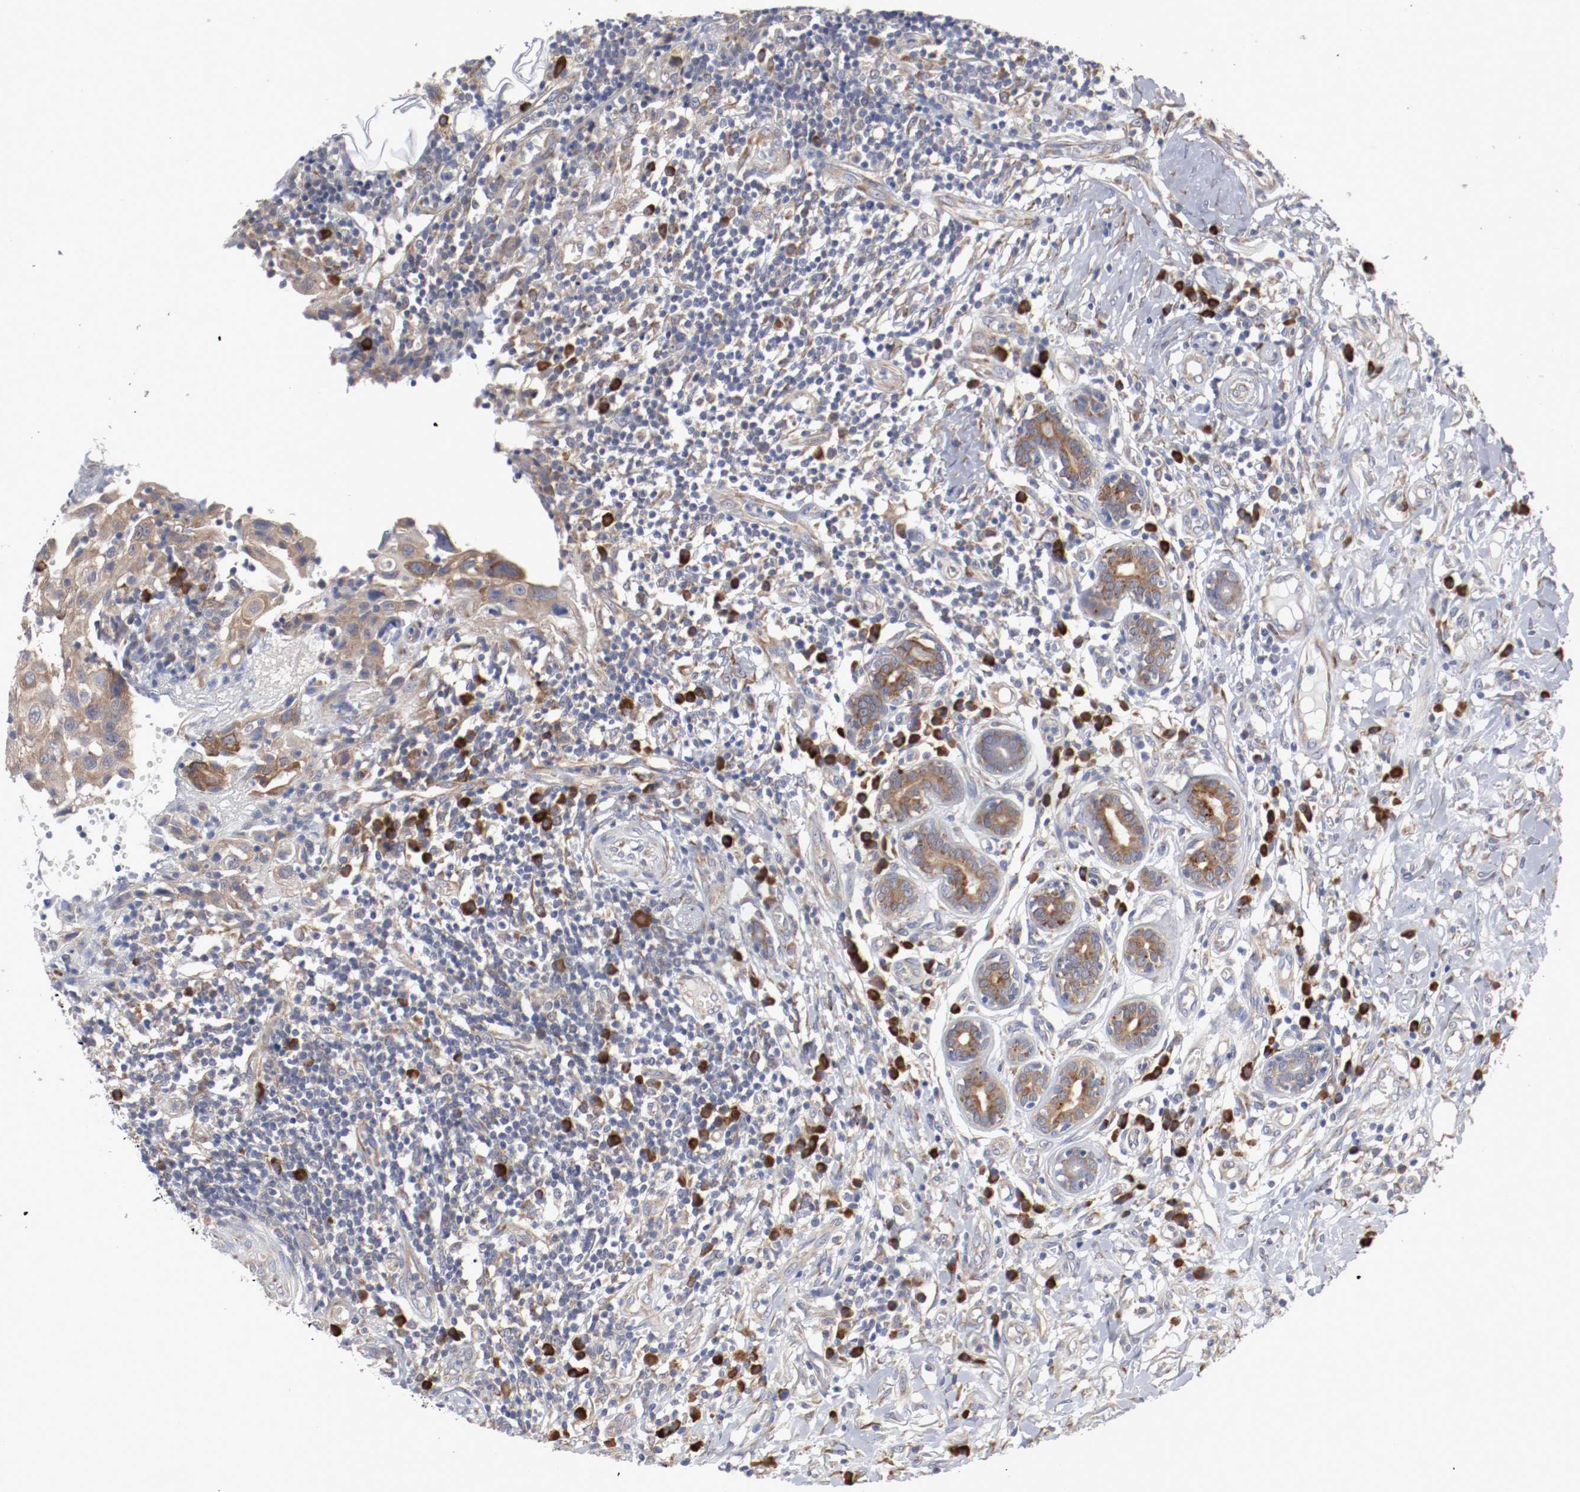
{"staining": {"intensity": "weak", "quantity": ">75%", "location": "cytoplasmic/membranous"}, "tissue": "thyroid cancer", "cell_type": "Tumor cells", "image_type": "cancer", "snomed": [{"axis": "morphology", "description": "Carcinoma, NOS"}, {"axis": "topography", "description": "Thyroid gland"}], "caption": "Carcinoma (thyroid) was stained to show a protein in brown. There is low levels of weak cytoplasmic/membranous expression in approximately >75% of tumor cells. (Brightfield microscopy of DAB IHC at high magnification).", "gene": "FKBP3", "patient": {"sex": "female", "age": 77}}